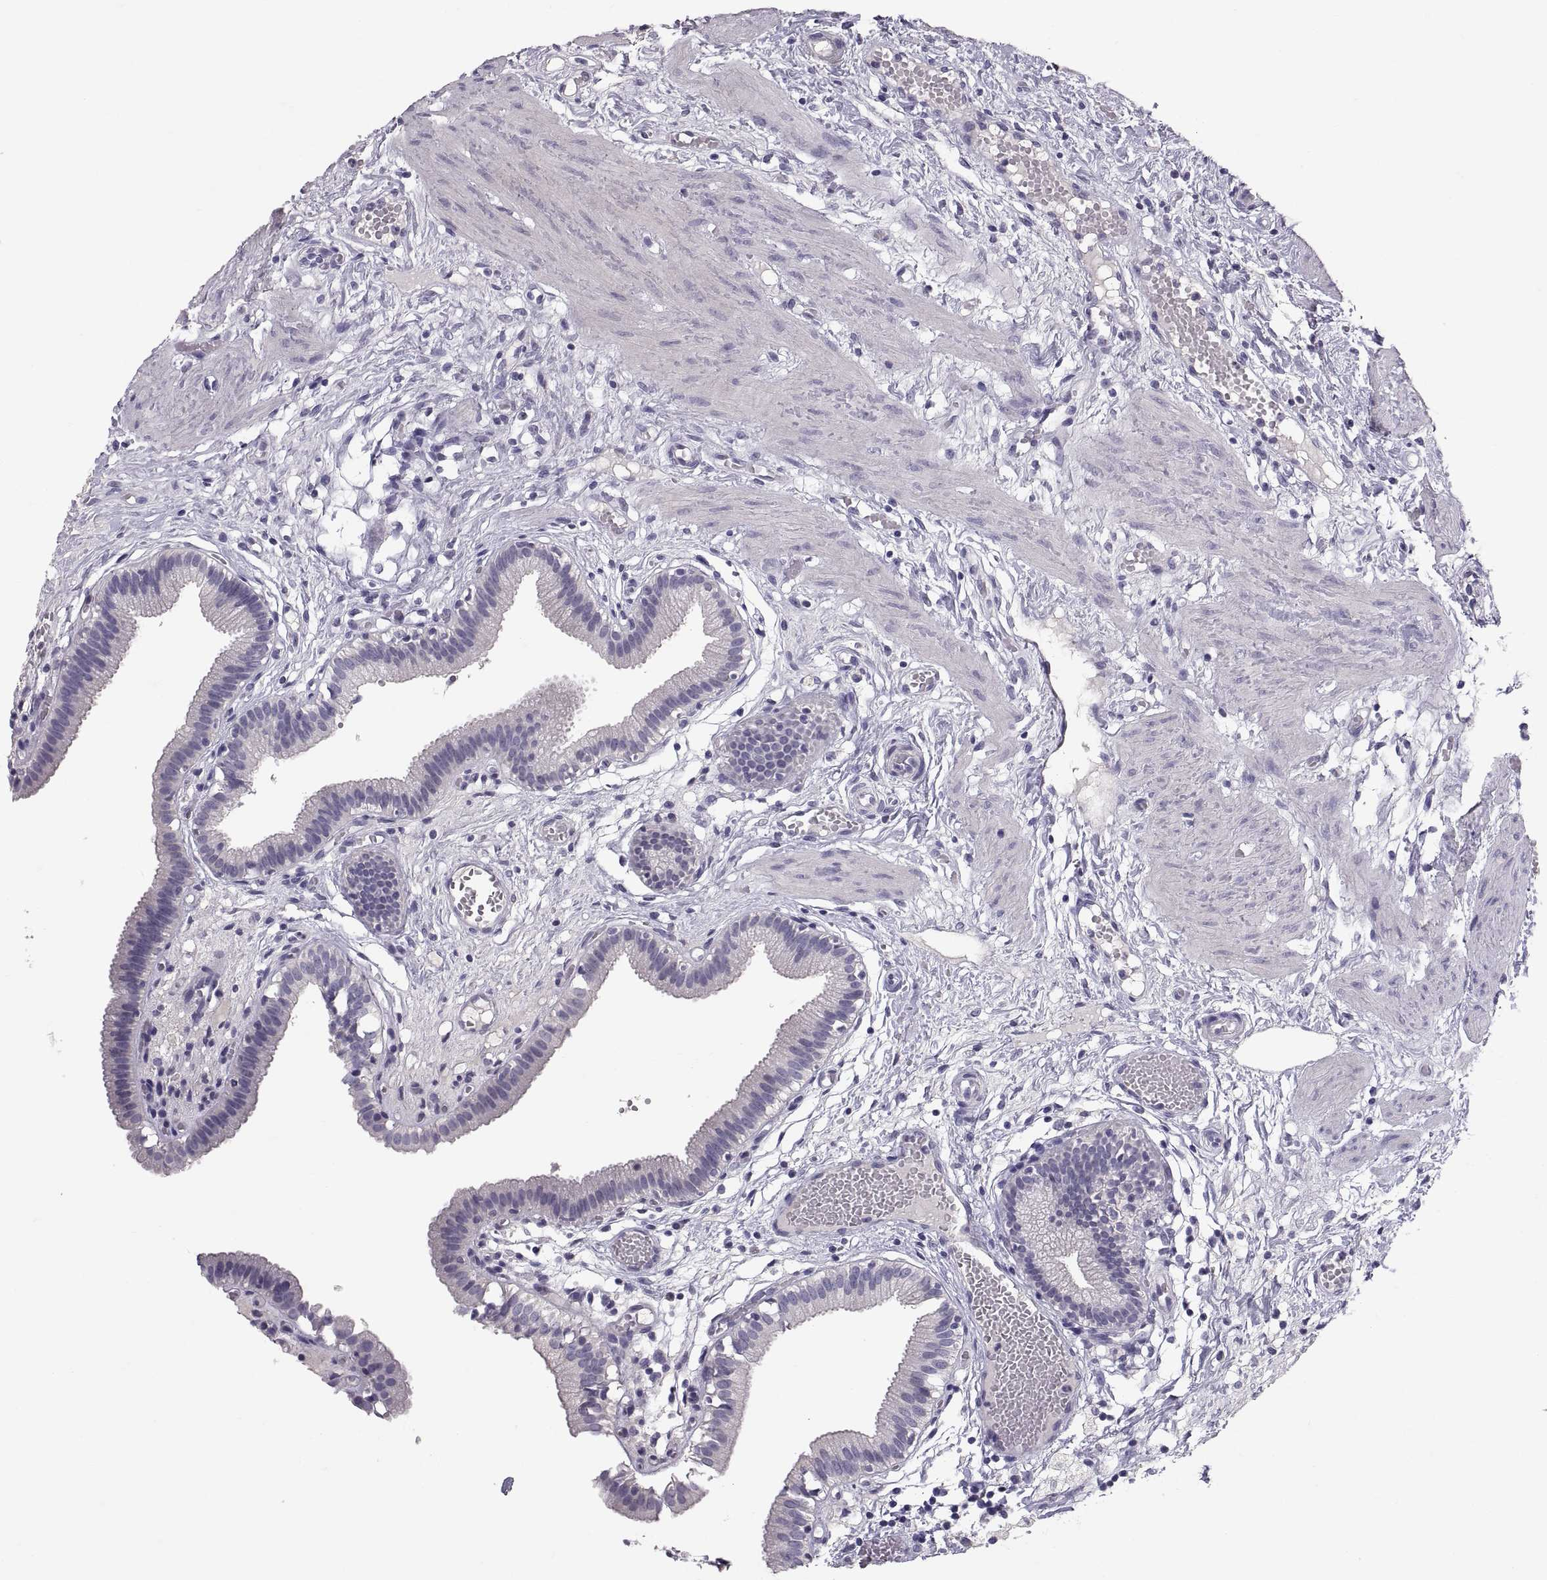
{"staining": {"intensity": "negative", "quantity": "none", "location": "none"}, "tissue": "gallbladder", "cell_type": "Glandular cells", "image_type": "normal", "snomed": [{"axis": "morphology", "description": "Normal tissue, NOS"}, {"axis": "topography", "description": "Gallbladder"}], "caption": "This is an IHC image of unremarkable gallbladder. There is no positivity in glandular cells.", "gene": "PTN", "patient": {"sex": "female", "age": 24}}